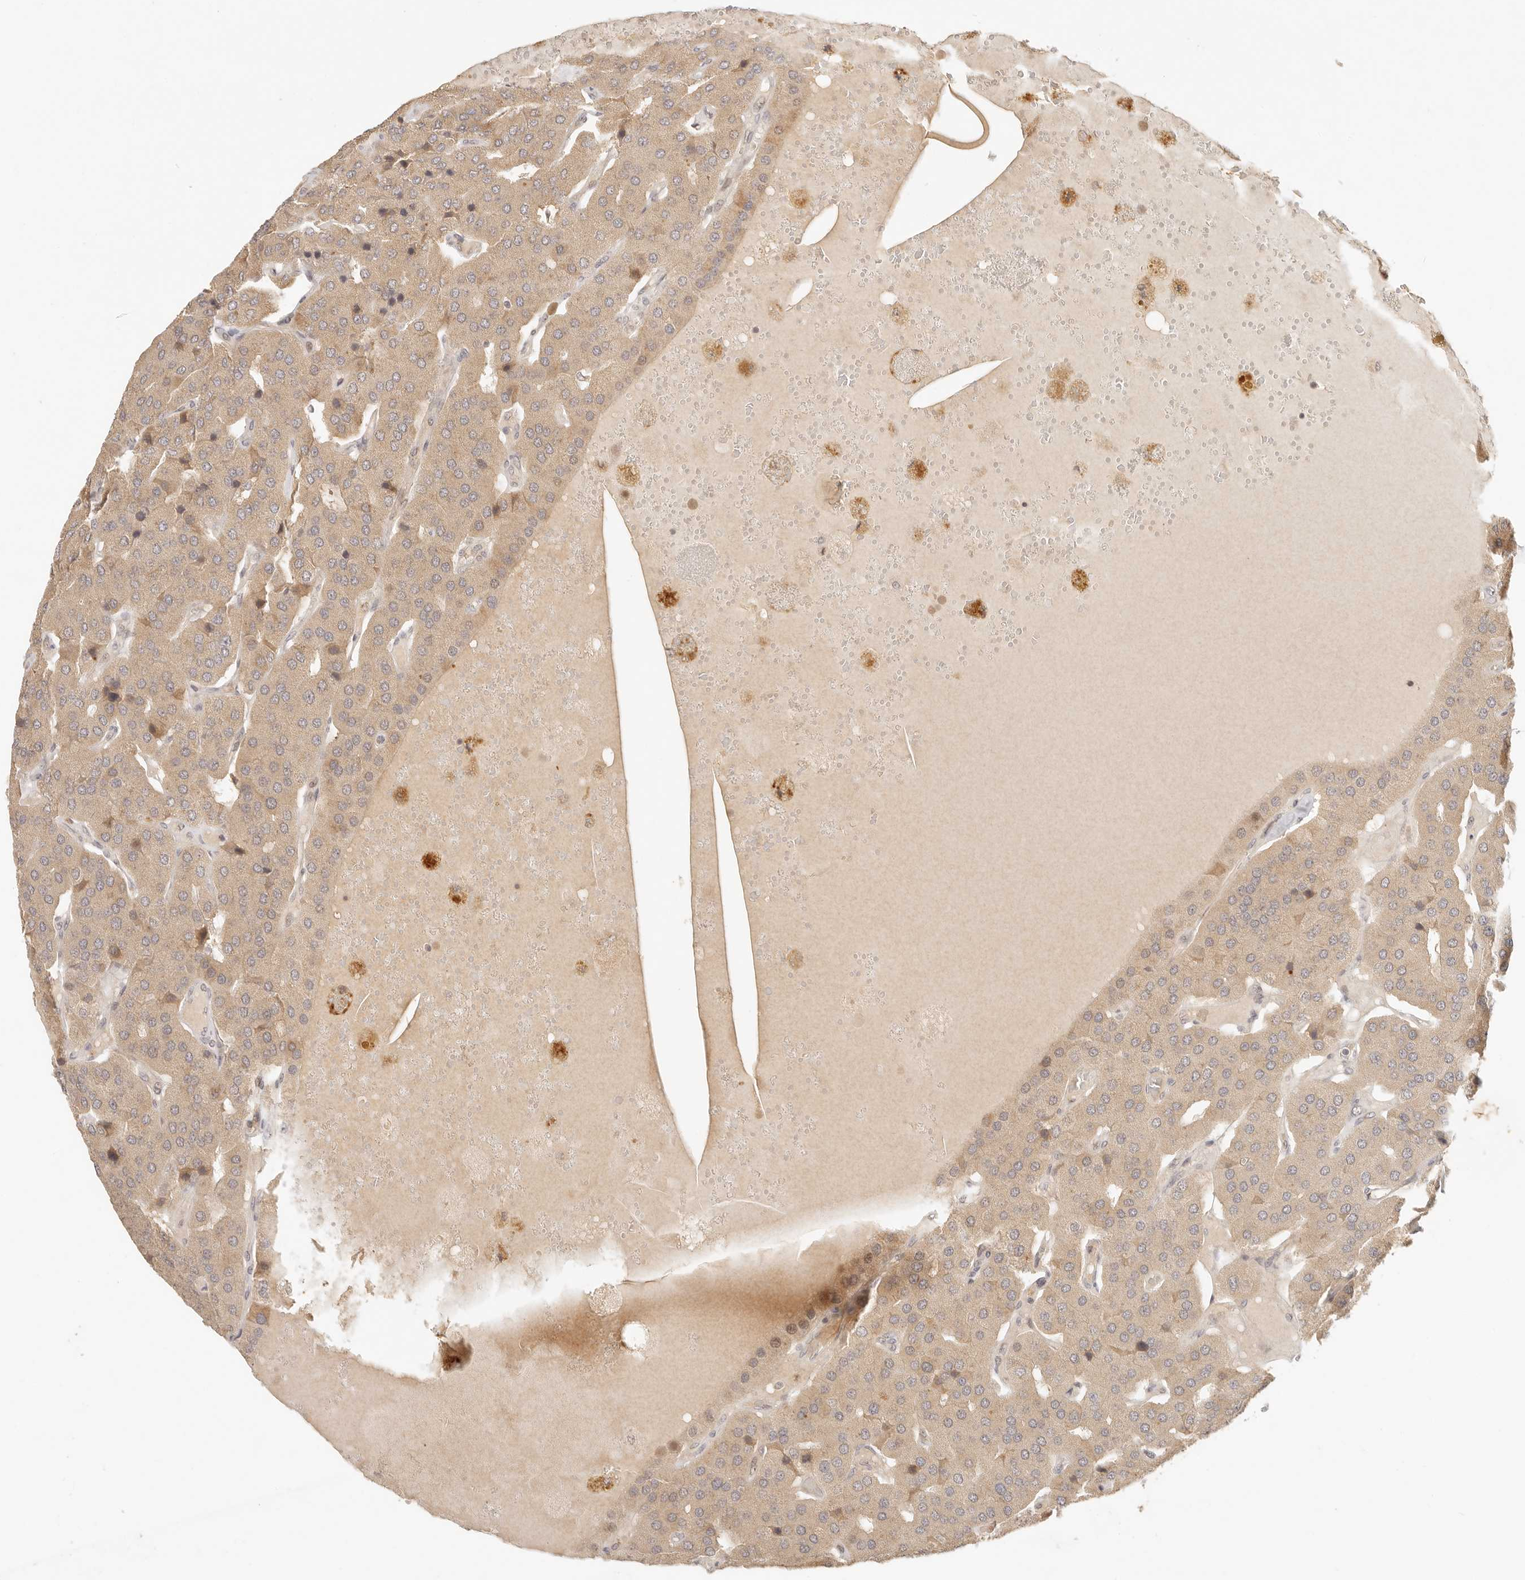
{"staining": {"intensity": "weak", "quantity": ">75%", "location": "cytoplasmic/membranous"}, "tissue": "parathyroid gland", "cell_type": "Glandular cells", "image_type": "normal", "snomed": [{"axis": "morphology", "description": "Normal tissue, NOS"}, {"axis": "morphology", "description": "Adenoma, NOS"}, {"axis": "topography", "description": "Parathyroid gland"}], "caption": "Protein expression analysis of normal human parathyroid gland reveals weak cytoplasmic/membranous positivity in approximately >75% of glandular cells.", "gene": "INTS11", "patient": {"sex": "female", "age": 86}}